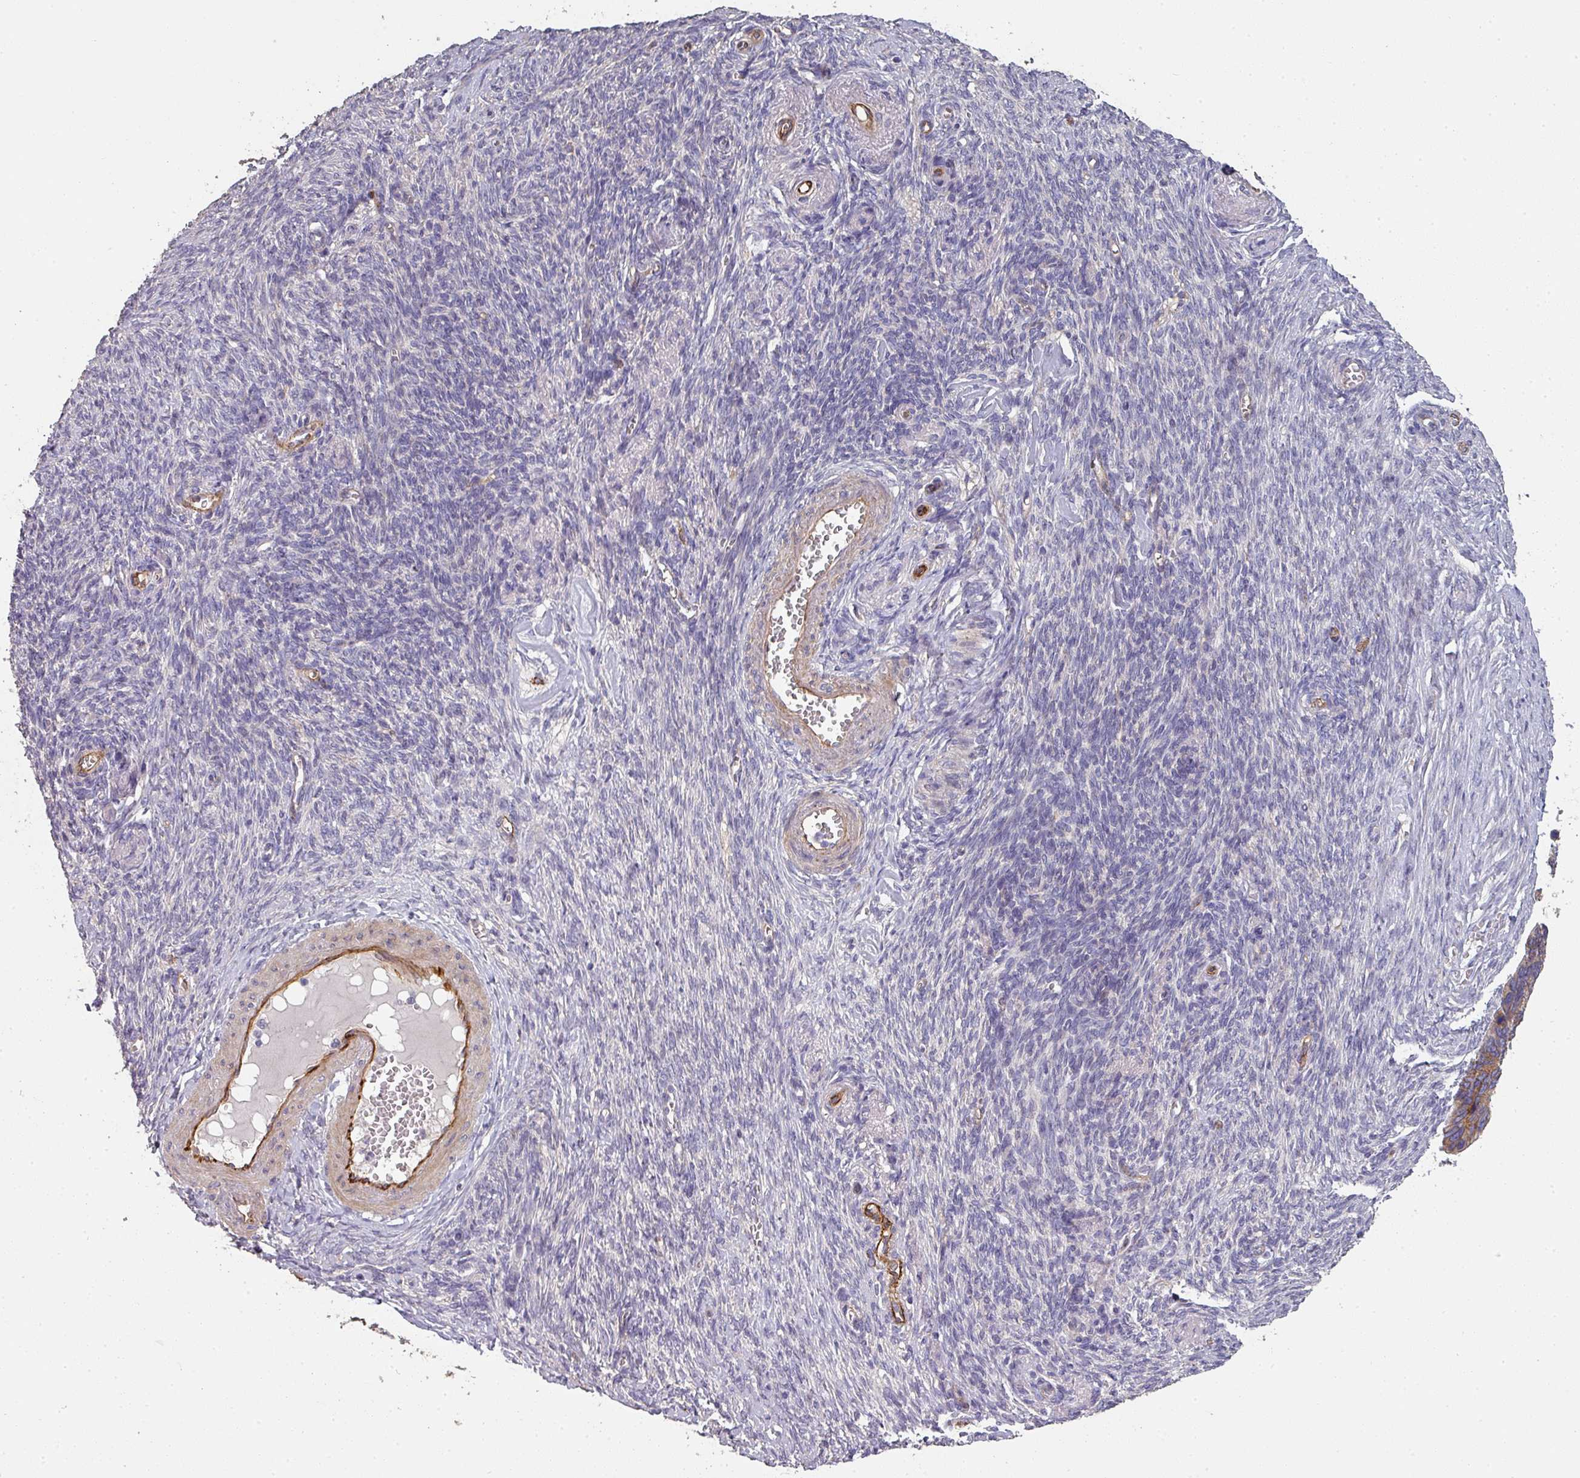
{"staining": {"intensity": "weak", "quantity": ">75%", "location": "cytoplasmic/membranous"}, "tissue": "ovarian cancer", "cell_type": "Tumor cells", "image_type": "cancer", "snomed": [{"axis": "morphology", "description": "Cystadenocarcinoma, serous, NOS"}, {"axis": "topography", "description": "Ovary"}], "caption": "Immunohistochemical staining of ovarian serous cystadenocarcinoma reveals low levels of weak cytoplasmic/membranous protein staining in about >75% of tumor cells.", "gene": "PCDH1", "patient": {"sex": "female", "age": 56}}